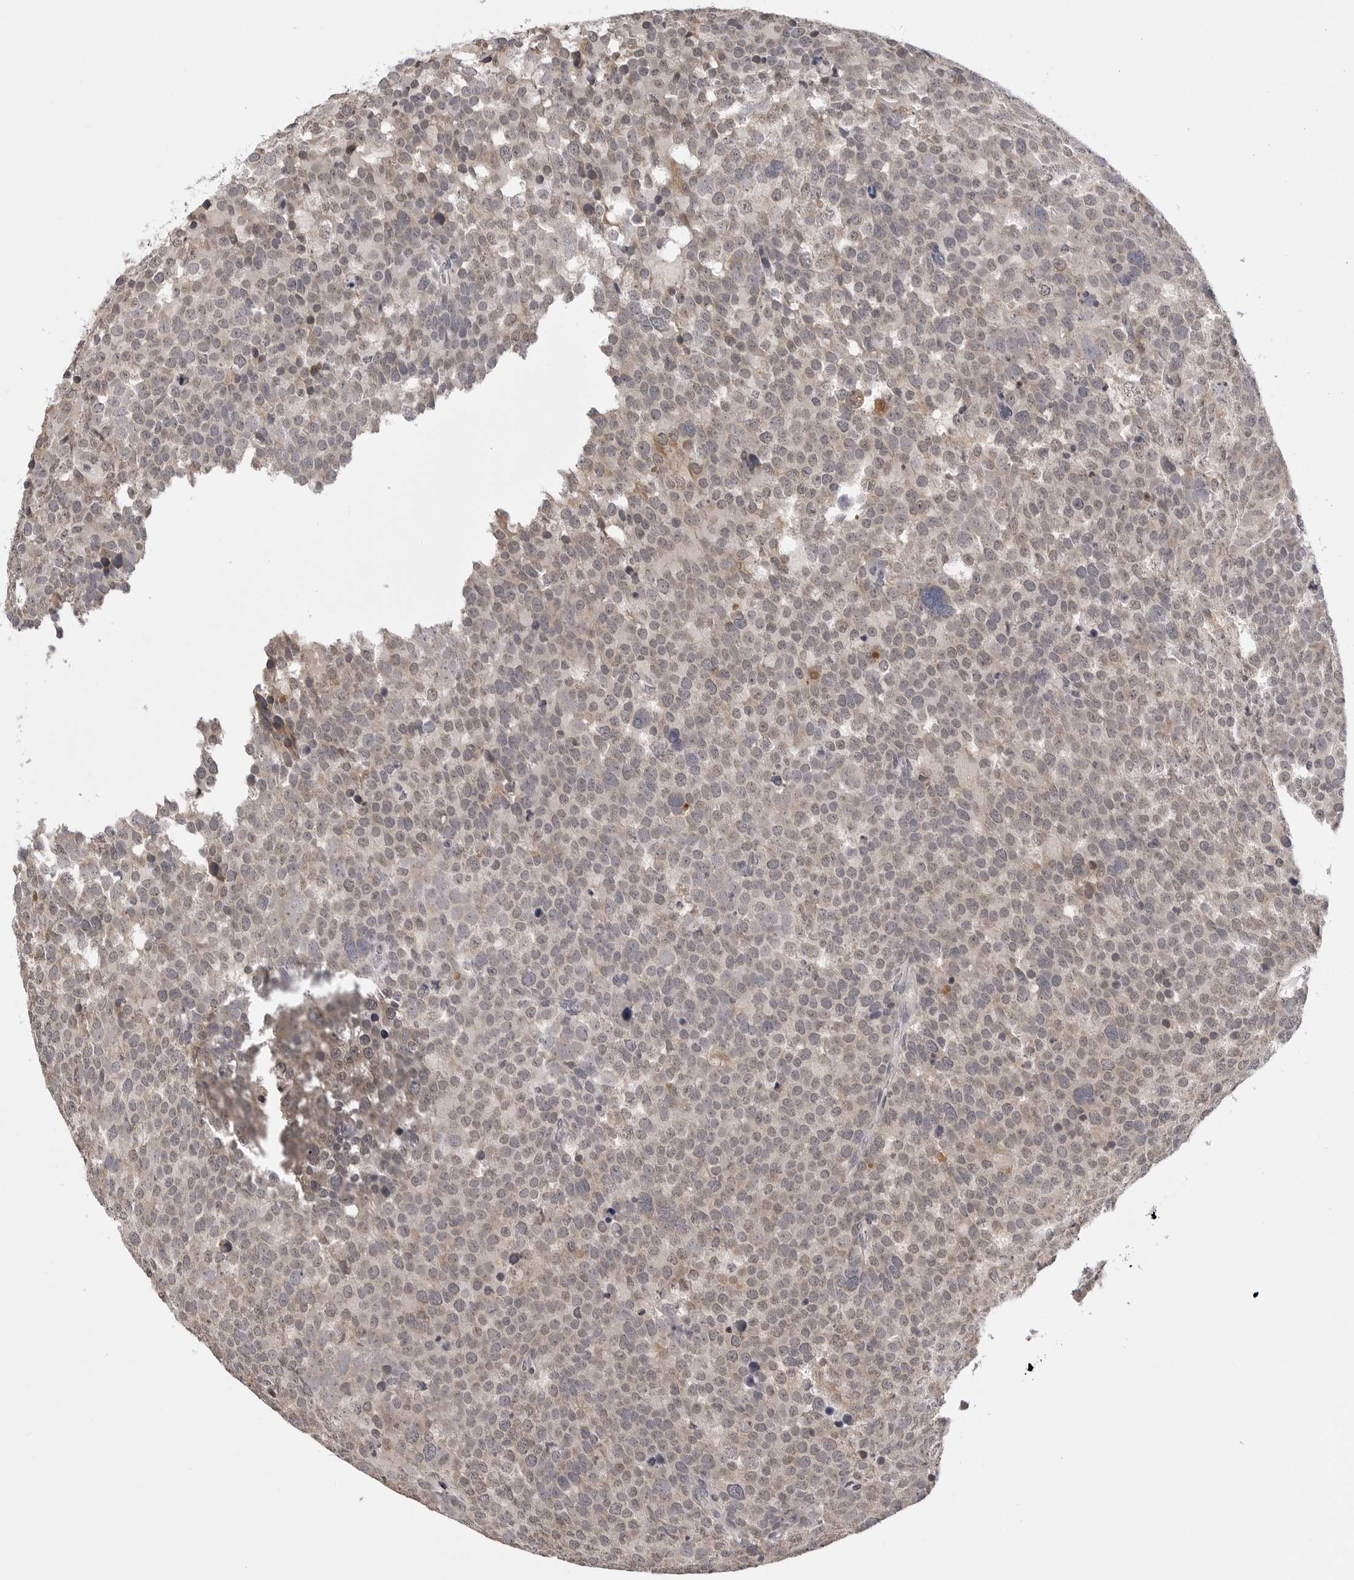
{"staining": {"intensity": "weak", "quantity": "25%-75%", "location": "cytoplasmic/membranous"}, "tissue": "testis cancer", "cell_type": "Tumor cells", "image_type": "cancer", "snomed": [{"axis": "morphology", "description": "Seminoma, NOS"}, {"axis": "topography", "description": "Testis"}], "caption": "Seminoma (testis) stained with DAB immunohistochemistry (IHC) demonstrates low levels of weak cytoplasmic/membranous positivity in approximately 25%-75% of tumor cells.", "gene": "CDK20", "patient": {"sex": "male", "age": 71}}